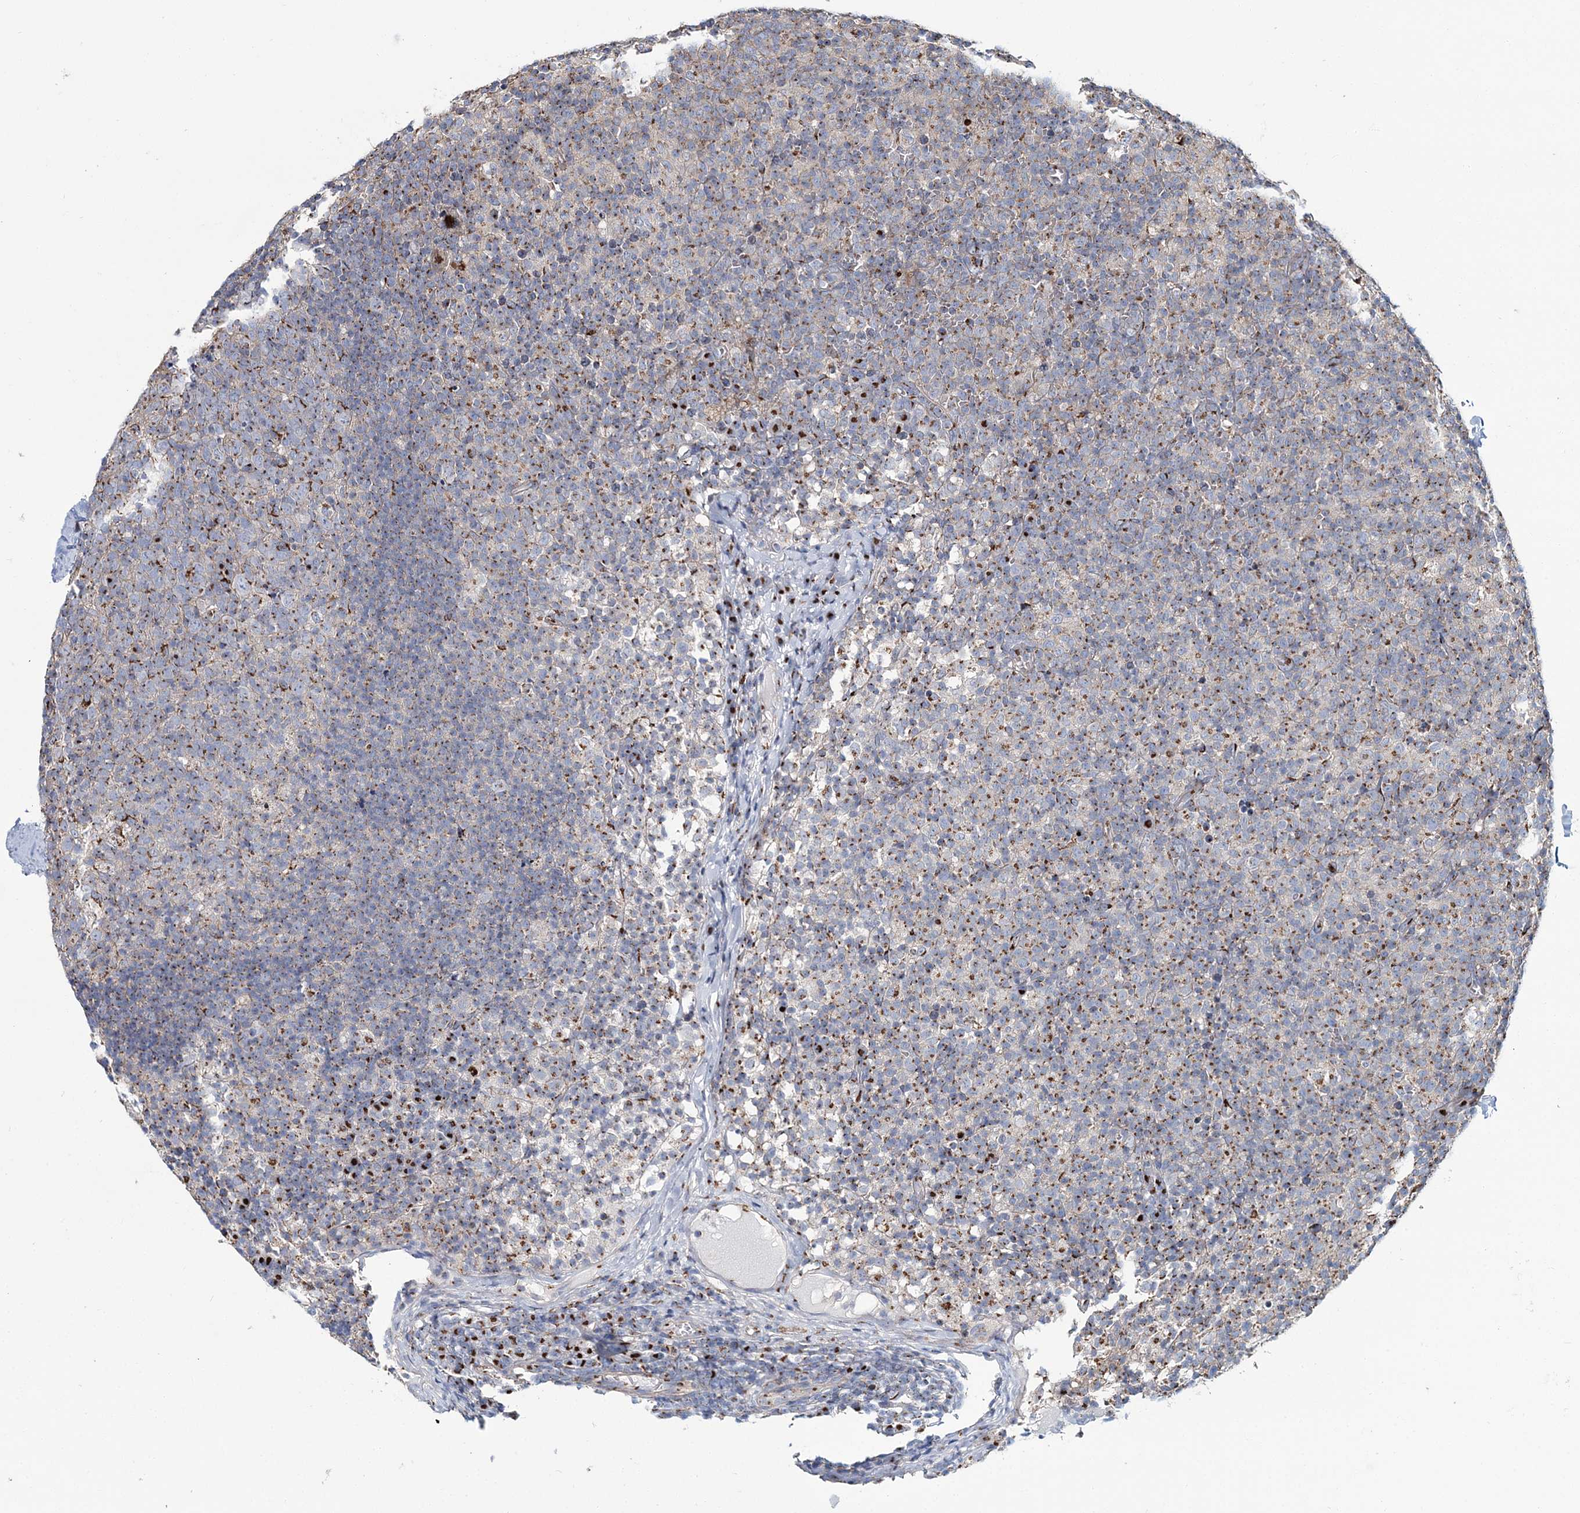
{"staining": {"intensity": "moderate", "quantity": "25%-75%", "location": "cytoplasmic/membranous"}, "tissue": "lymph node", "cell_type": "Germinal center cells", "image_type": "normal", "snomed": [{"axis": "morphology", "description": "Normal tissue, NOS"}, {"axis": "morphology", "description": "Inflammation, NOS"}, {"axis": "topography", "description": "Lymph node"}], "caption": "Germinal center cells show moderate cytoplasmic/membranous expression in approximately 25%-75% of cells in benign lymph node.", "gene": "MAN1A2", "patient": {"sex": "male", "age": 55}}